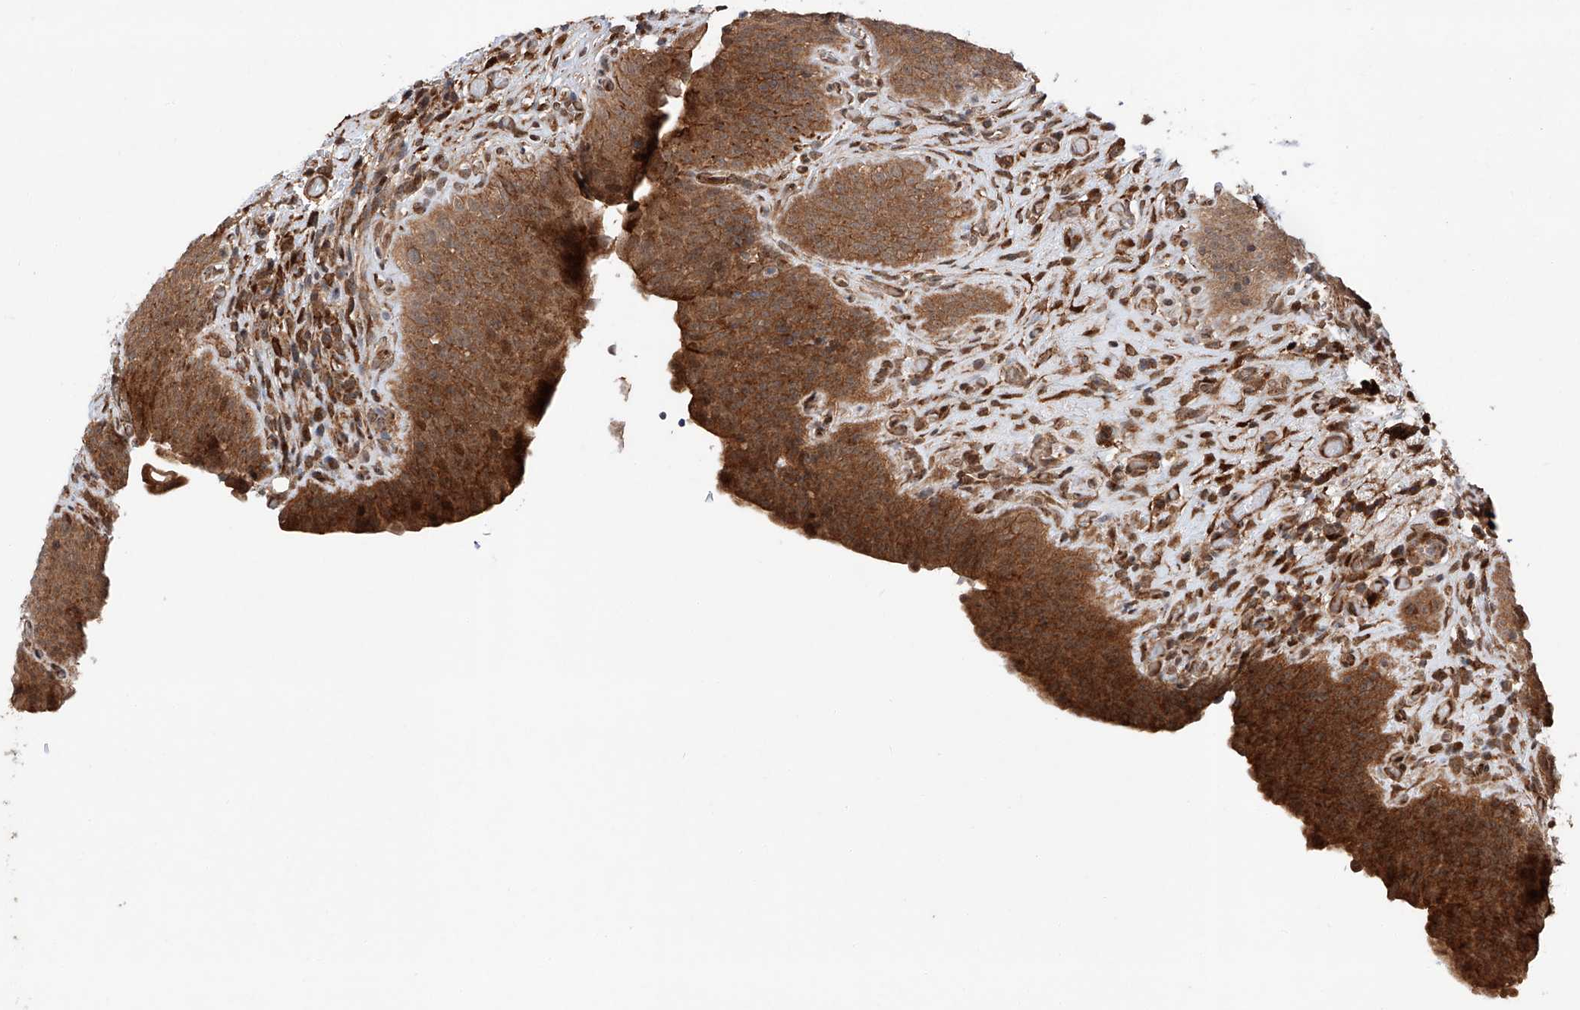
{"staining": {"intensity": "strong", "quantity": ">75%", "location": "cytoplasmic/membranous,nuclear"}, "tissue": "urinary bladder", "cell_type": "Urothelial cells", "image_type": "normal", "snomed": [{"axis": "morphology", "description": "Normal tissue, NOS"}, {"axis": "topography", "description": "Urinary bladder"}], "caption": "Urothelial cells demonstrate high levels of strong cytoplasmic/membranous,nuclear staining in about >75% of cells in normal human urinary bladder.", "gene": "ZFP28", "patient": {"sex": "male", "age": 83}}